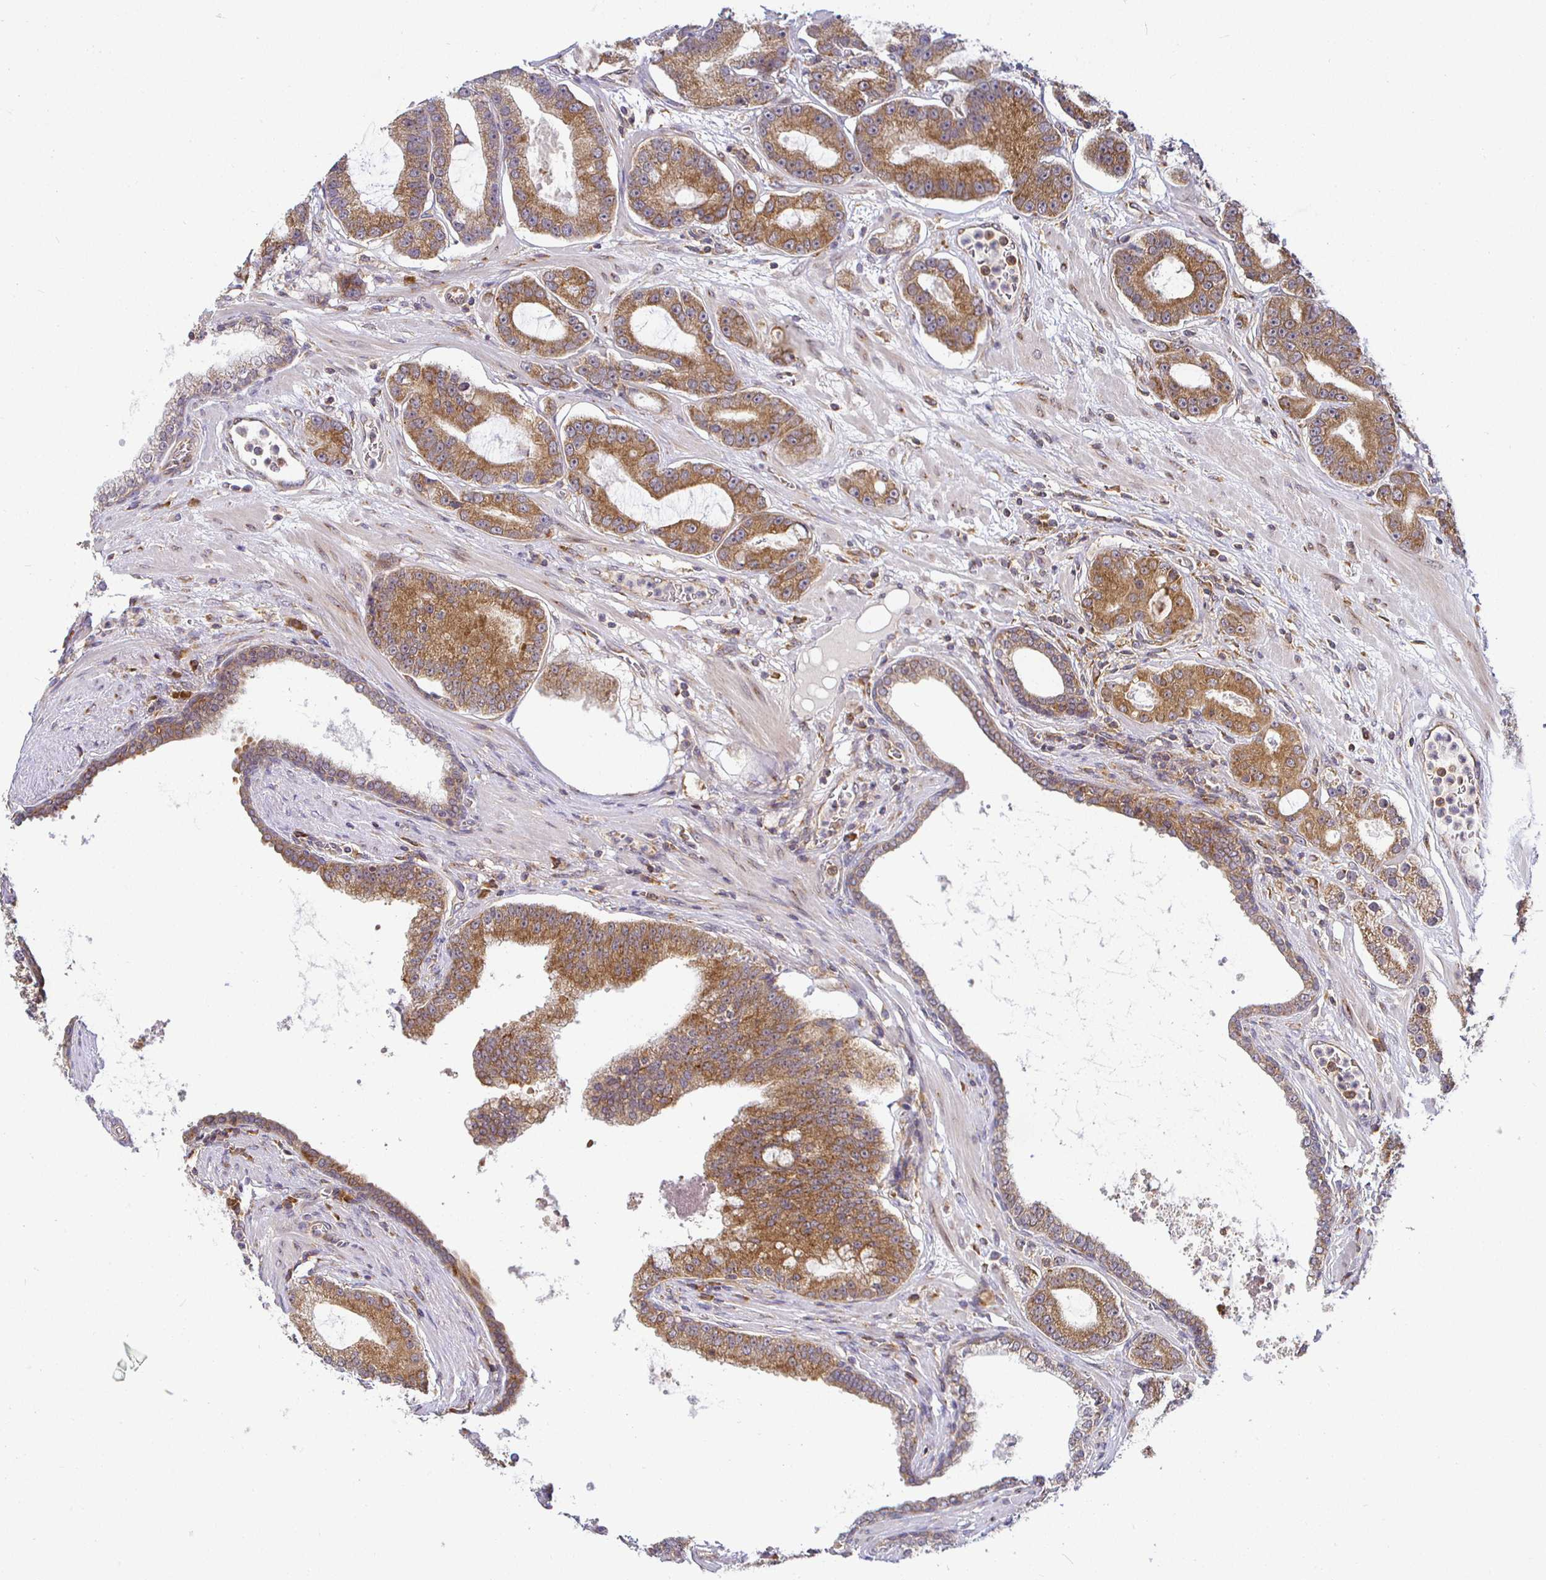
{"staining": {"intensity": "moderate", "quantity": ">75%", "location": "cytoplasmic/membranous"}, "tissue": "prostate cancer", "cell_type": "Tumor cells", "image_type": "cancer", "snomed": [{"axis": "morphology", "description": "Adenocarcinoma, High grade"}, {"axis": "topography", "description": "Prostate"}], "caption": "DAB immunohistochemical staining of human high-grade adenocarcinoma (prostate) demonstrates moderate cytoplasmic/membranous protein expression in approximately >75% of tumor cells.", "gene": "IRAK1", "patient": {"sex": "male", "age": 65}}